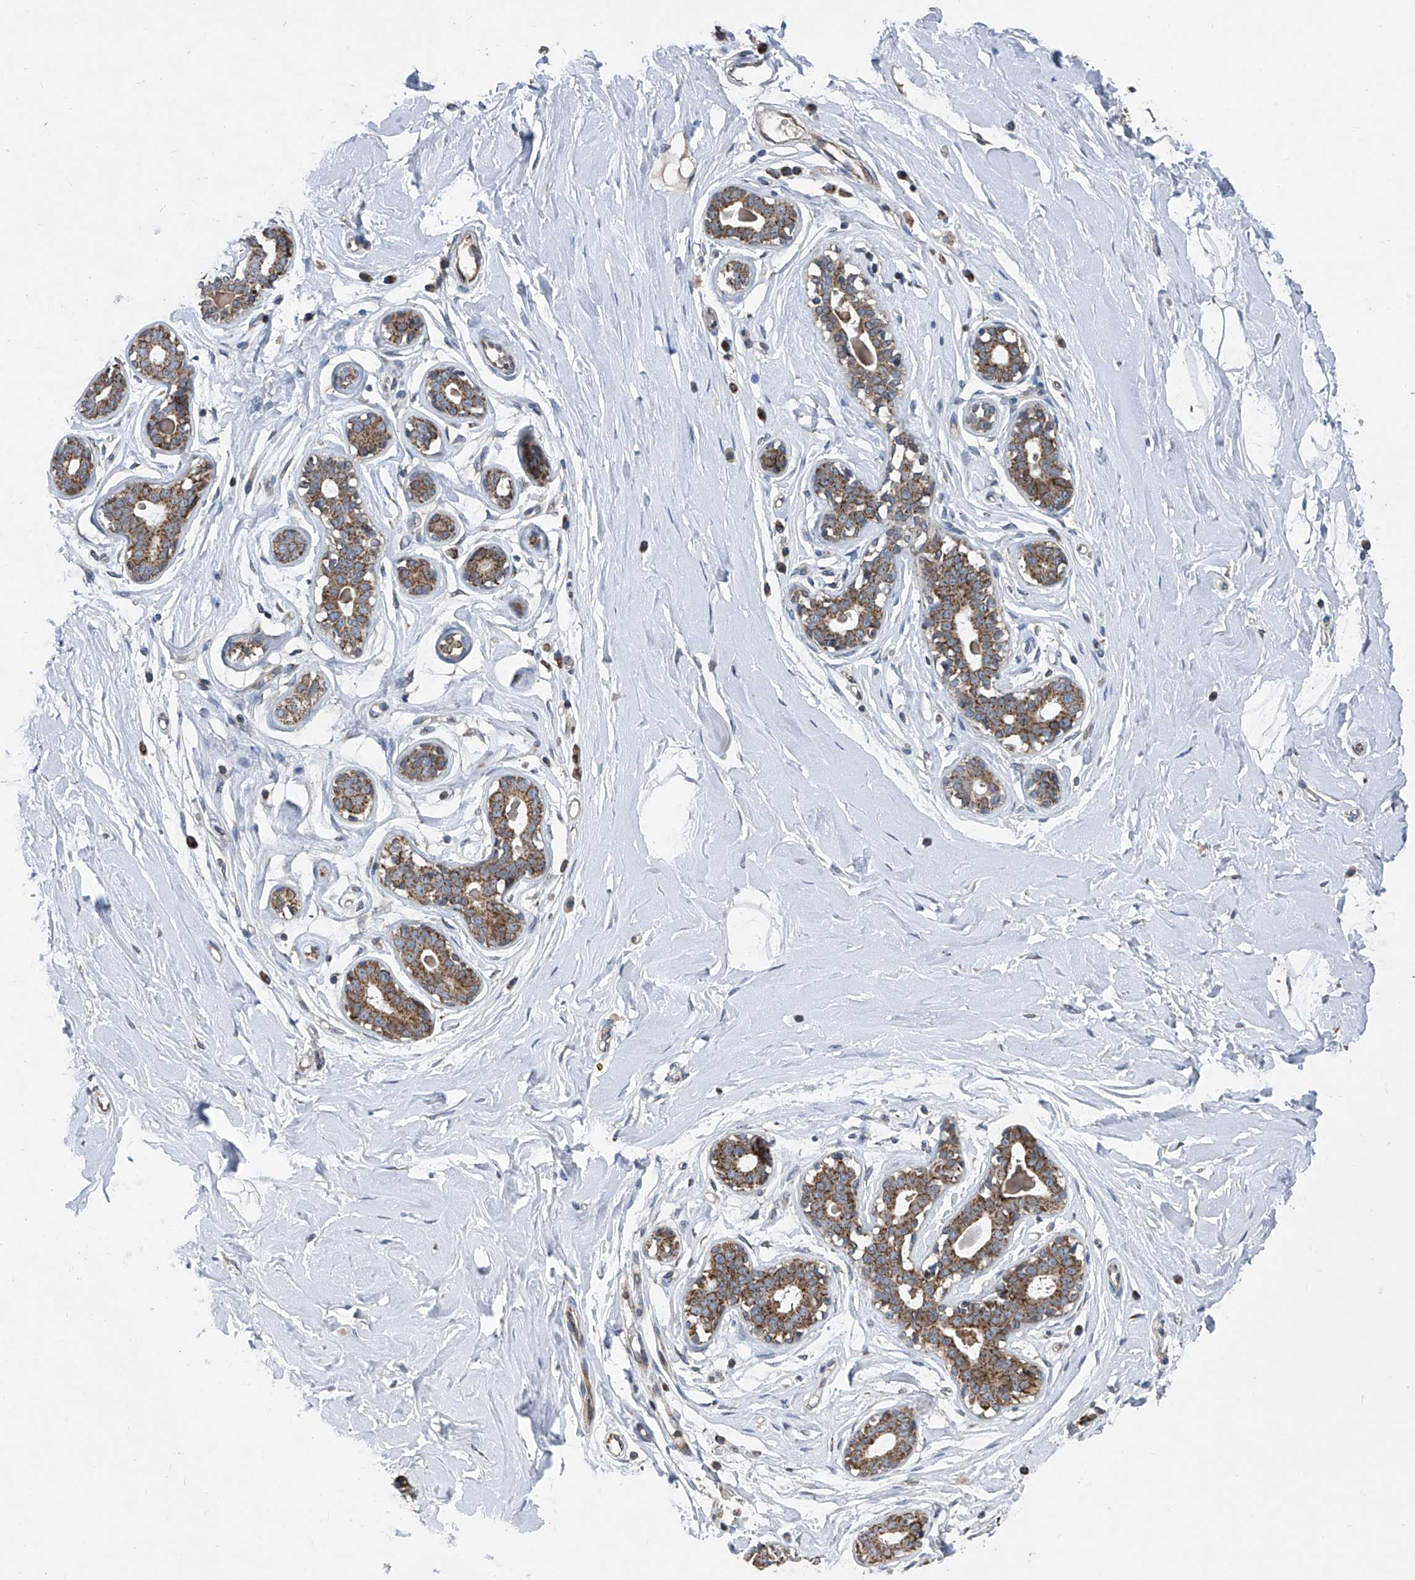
{"staining": {"intensity": "negative", "quantity": "none", "location": "none"}, "tissue": "breast", "cell_type": "Adipocytes", "image_type": "normal", "snomed": [{"axis": "morphology", "description": "Normal tissue, NOS"}, {"axis": "morphology", "description": "Adenoma, NOS"}, {"axis": "topography", "description": "Breast"}], "caption": "The immunohistochemistry photomicrograph has no significant expression in adipocytes of breast. (DAB IHC, high magnification).", "gene": "BCKDHB", "patient": {"sex": "female", "age": 23}}